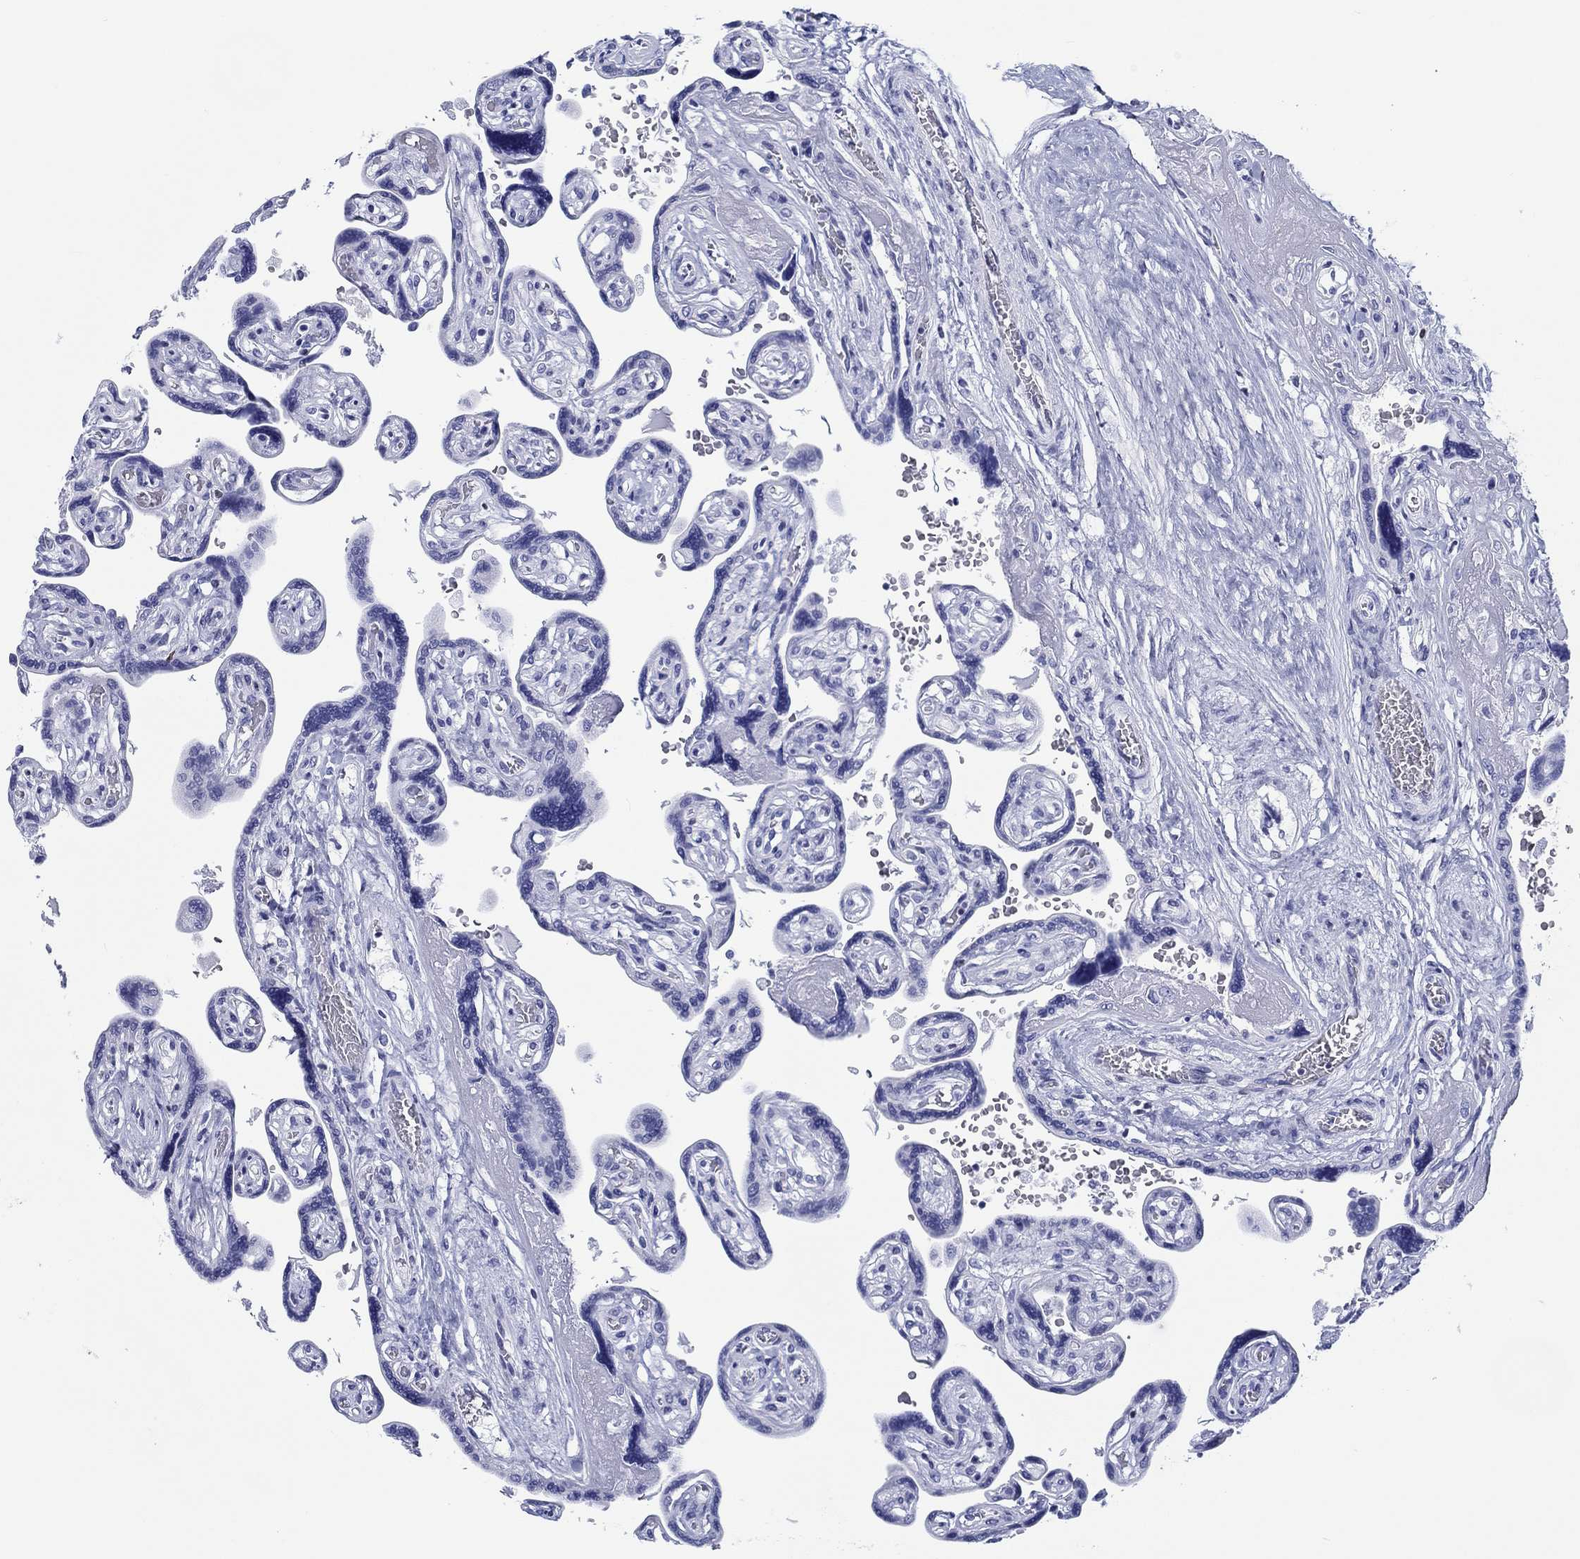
{"staining": {"intensity": "negative", "quantity": "none", "location": "none"}, "tissue": "placenta", "cell_type": "Decidual cells", "image_type": "normal", "snomed": [{"axis": "morphology", "description": "Normal tissue, NOS"}, {"axis": "topography", "description": "Placenta"}], "caption": "An IHC micrograph of normal placenta is shown. There is no staining in decidual cells of placenta.", "gene": "H1", "patient": {"sex": "female", "age": 32}}